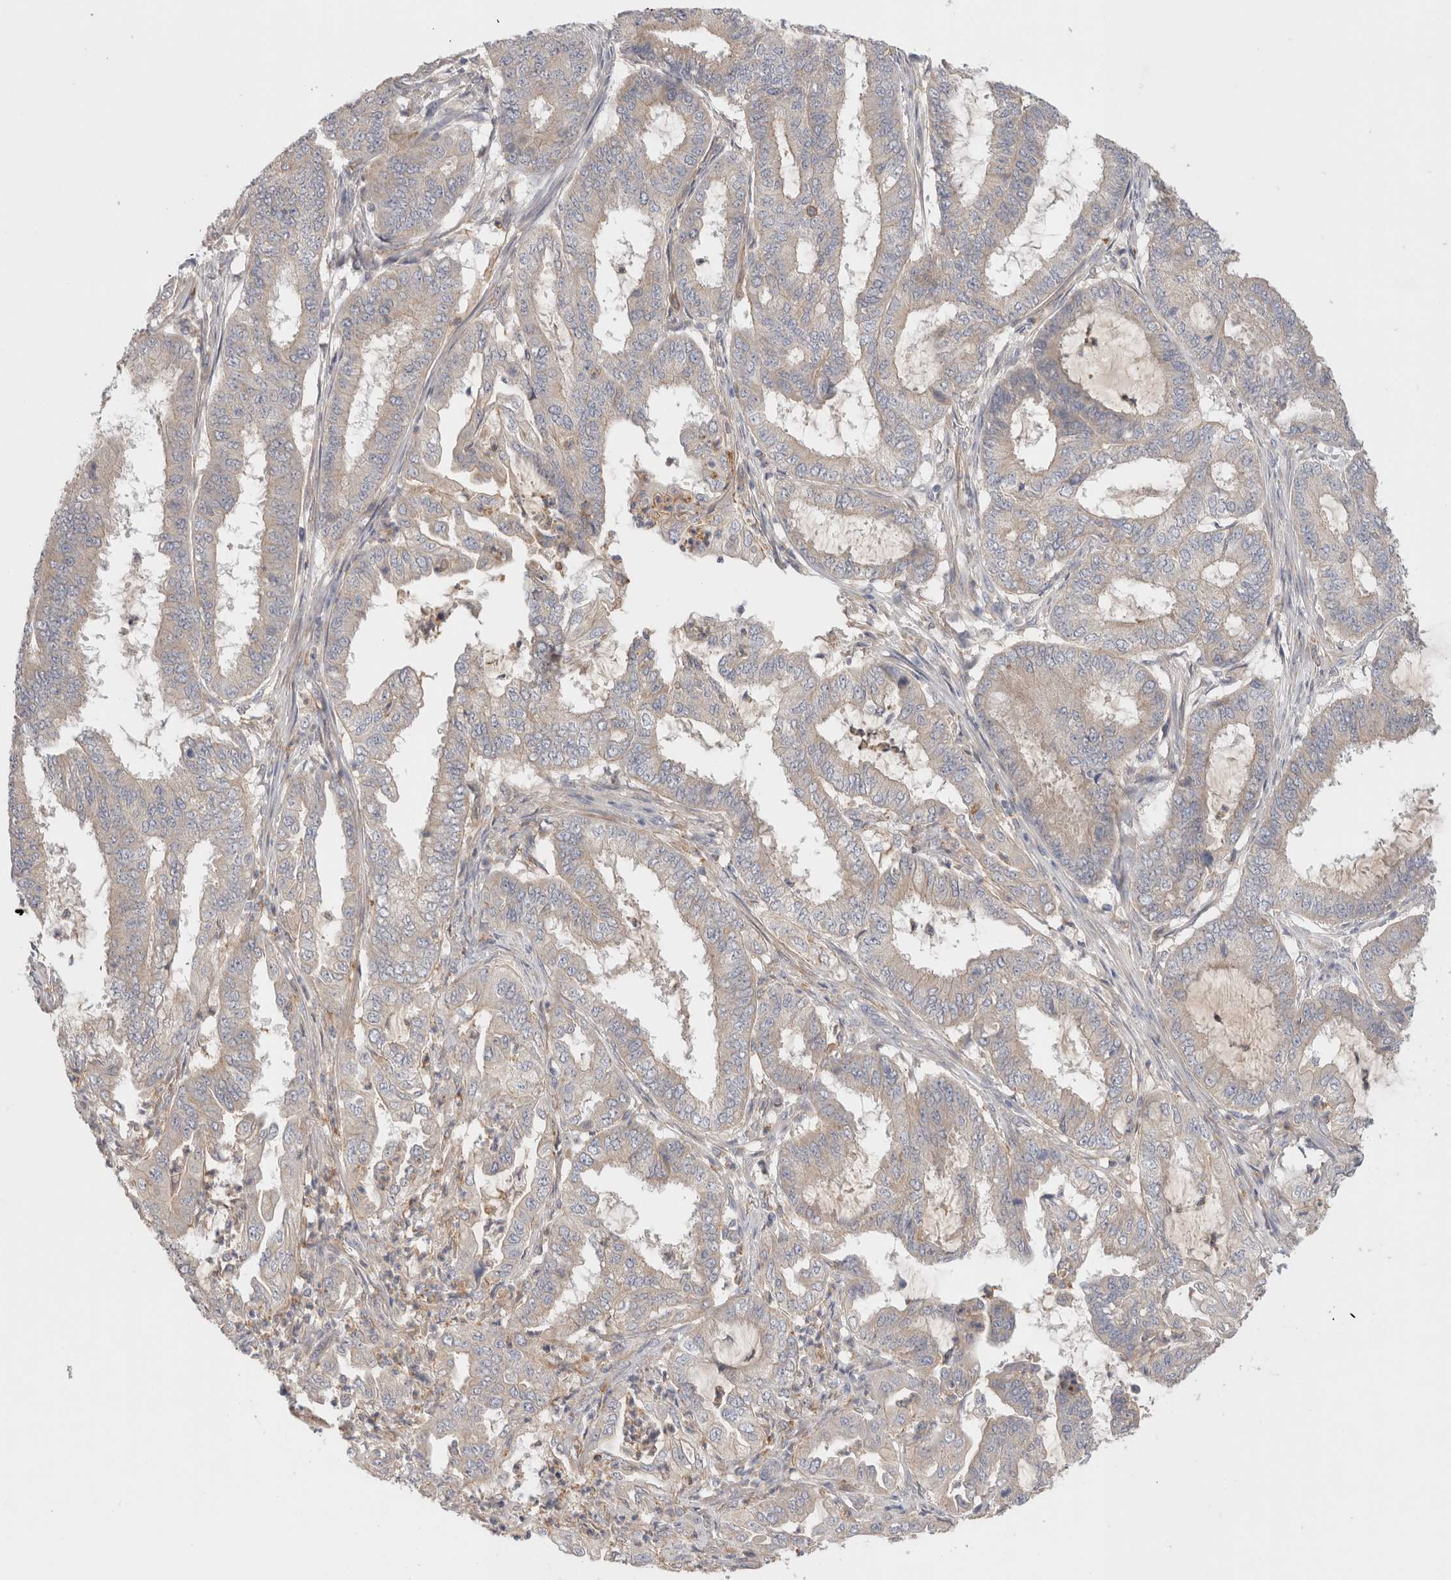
{"staining": {"intensity": "weak", "quantity": "<25%", "location": "cytoplasmic/membranous"}, "tissue": "endometrial cancer", "cell_type": "Tumor cells", "image_type": "cancer", "snomed": [{"axis": "morphology", "description": "Adenocarcinoma, NOS"}, {"axis": "topography", "description": "Endometrium"}], "caption": "Endometrial adenocarcinoma stained for a protein using immunohistochemistry demonstrates no staining tumor cells.", "gene": "SGK3", "patient": {"sex": "female", "age": 51}}